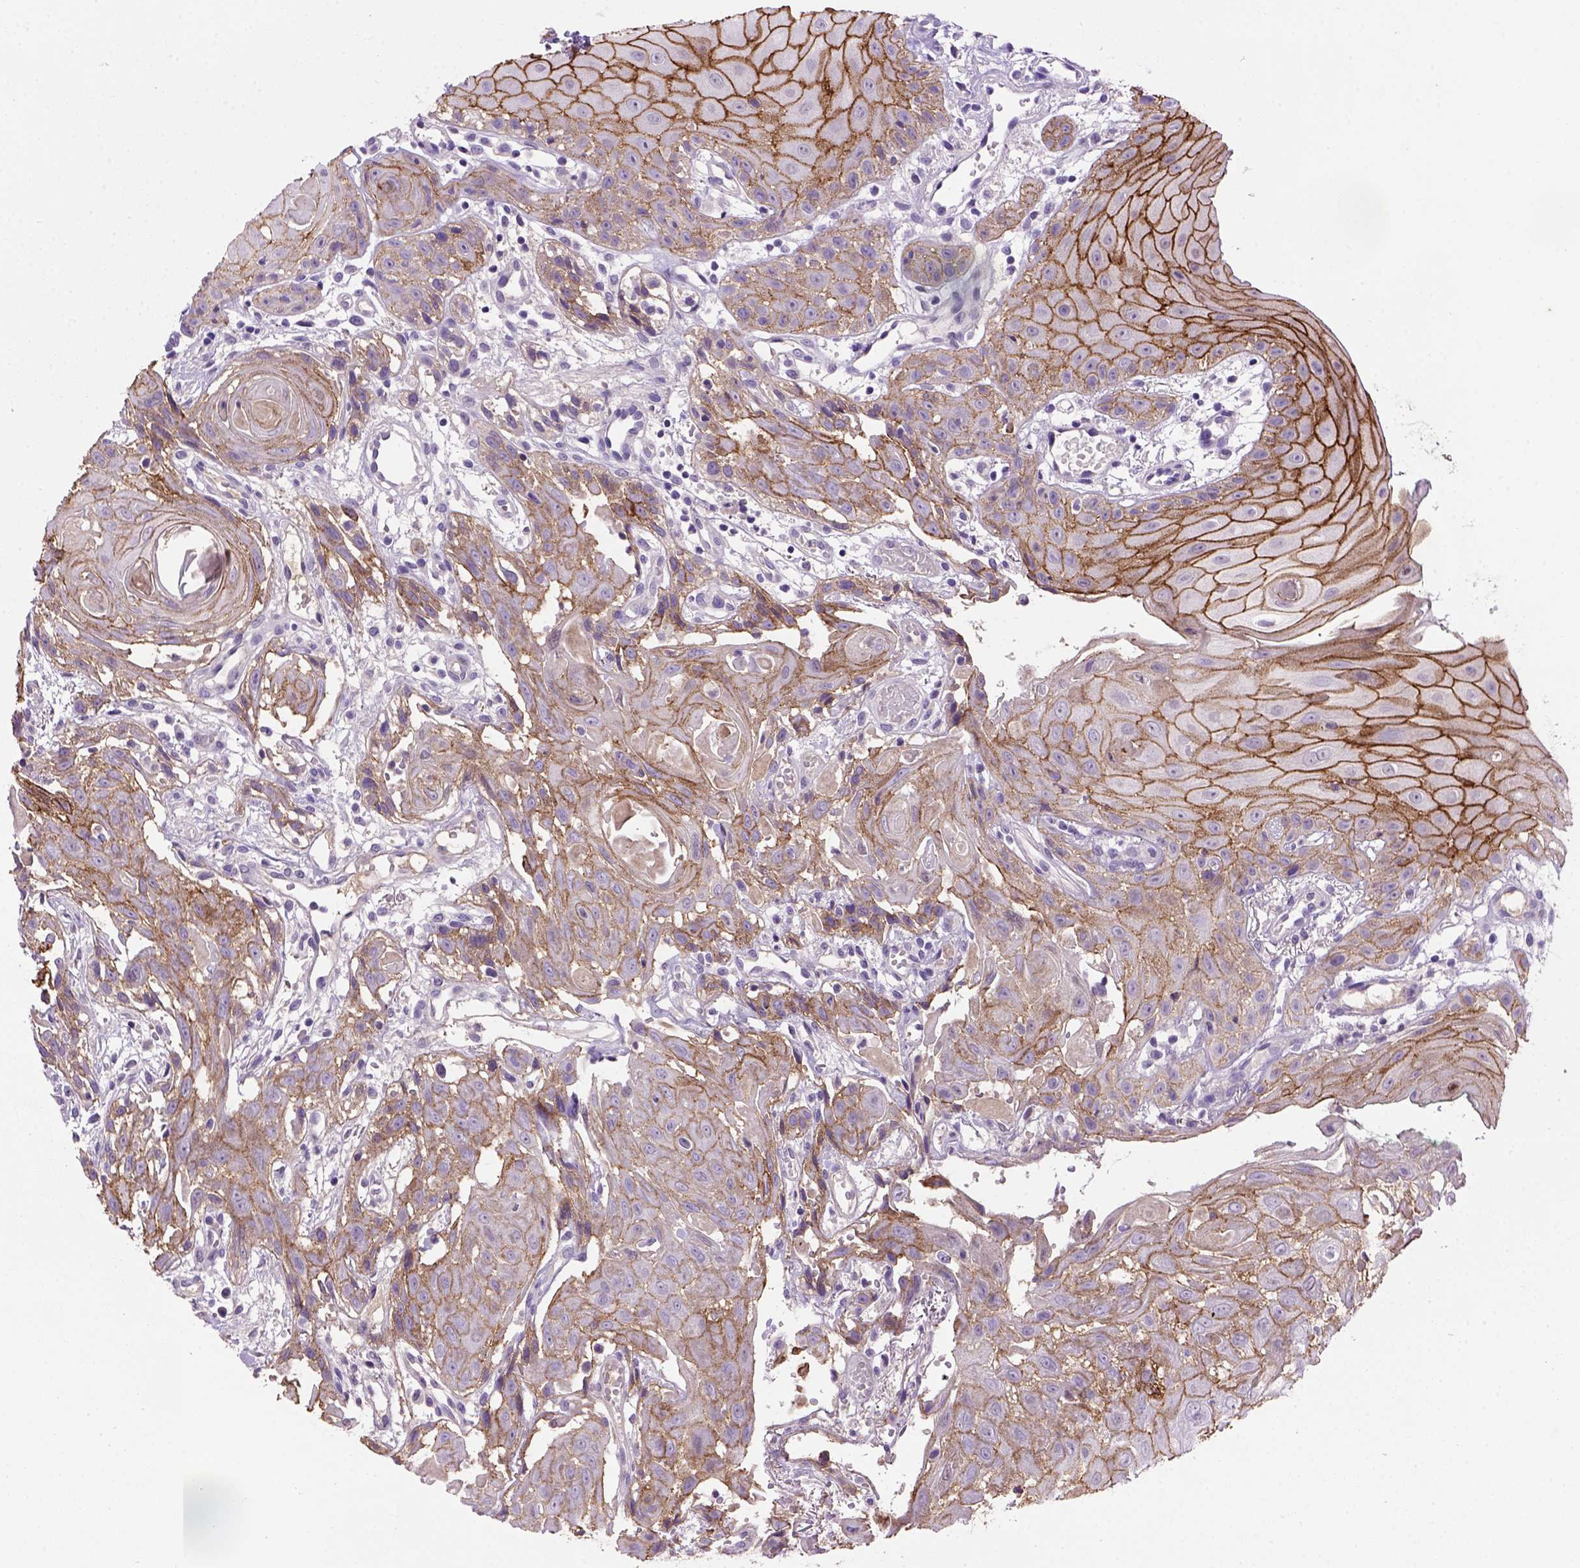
{"staining": {"intensity": "moderate", "quantity": ">75%", "location": "cytoplasmic/membranous"}, "tissue": "head and neck cancer", "cell_type": "Tumor cells", "image_type": "cancer", "snomed": [{"axis": "morphology", "description": "Normal tissue, NOS"}, {"axis": "morphology", "description": "Squamous cell carcinoma, NOS"}, {"axis": "topography", "description": "Oral tissue"}, {"axis": "topography", "description": "Salivary gland"}, {"axis": "topography", "description": "Head-Neck"}], "caption": "Head and neck cancer (squamous cell carcinoma) stained with DAB (3,3'-diaminobenzidine) IHC displays medium levels of moderate cytoplasmic/membranous staining in approximately >75% of tumor cells.", "gene": "CDH1", "patient": {"sex": "female", "age": 62}}